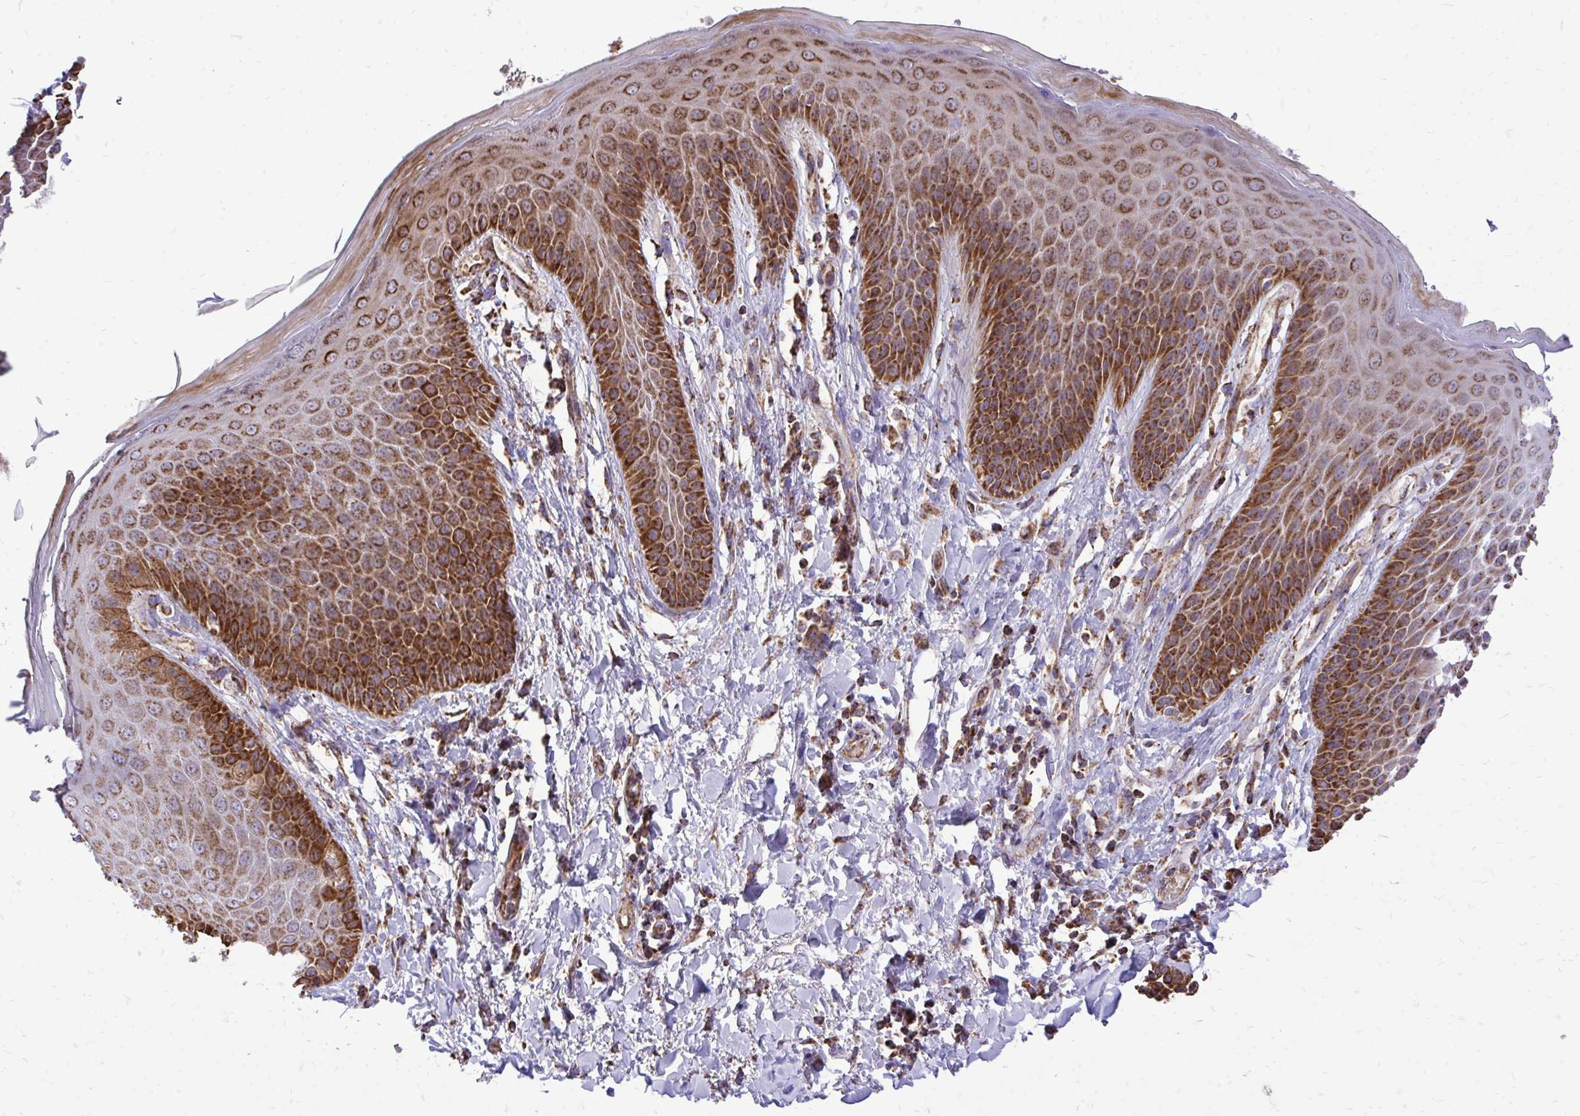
{"staining": {"intensity": "strong", "quantity": "25%-75%", "location": "cytoplasmic/membranous"}, "tissue": "skin", "cell_type": "Epidermal cells", "image_type": "normal", "snomed": [{"axis": "morphology", "description": "Normal tissue, NOS"}, {"axis": "topography", "description": "Anal"}, {"axis": "topography", "description": "Peripheral nerve tissue"}], "caption": "This is a histology image of IHC staining of normal skin, which shows strong positivity in the cytoplasmic/membranous of epidermal cells.", "gene": "UBE2C", "patient": {"sex": "male", "age": 51}}